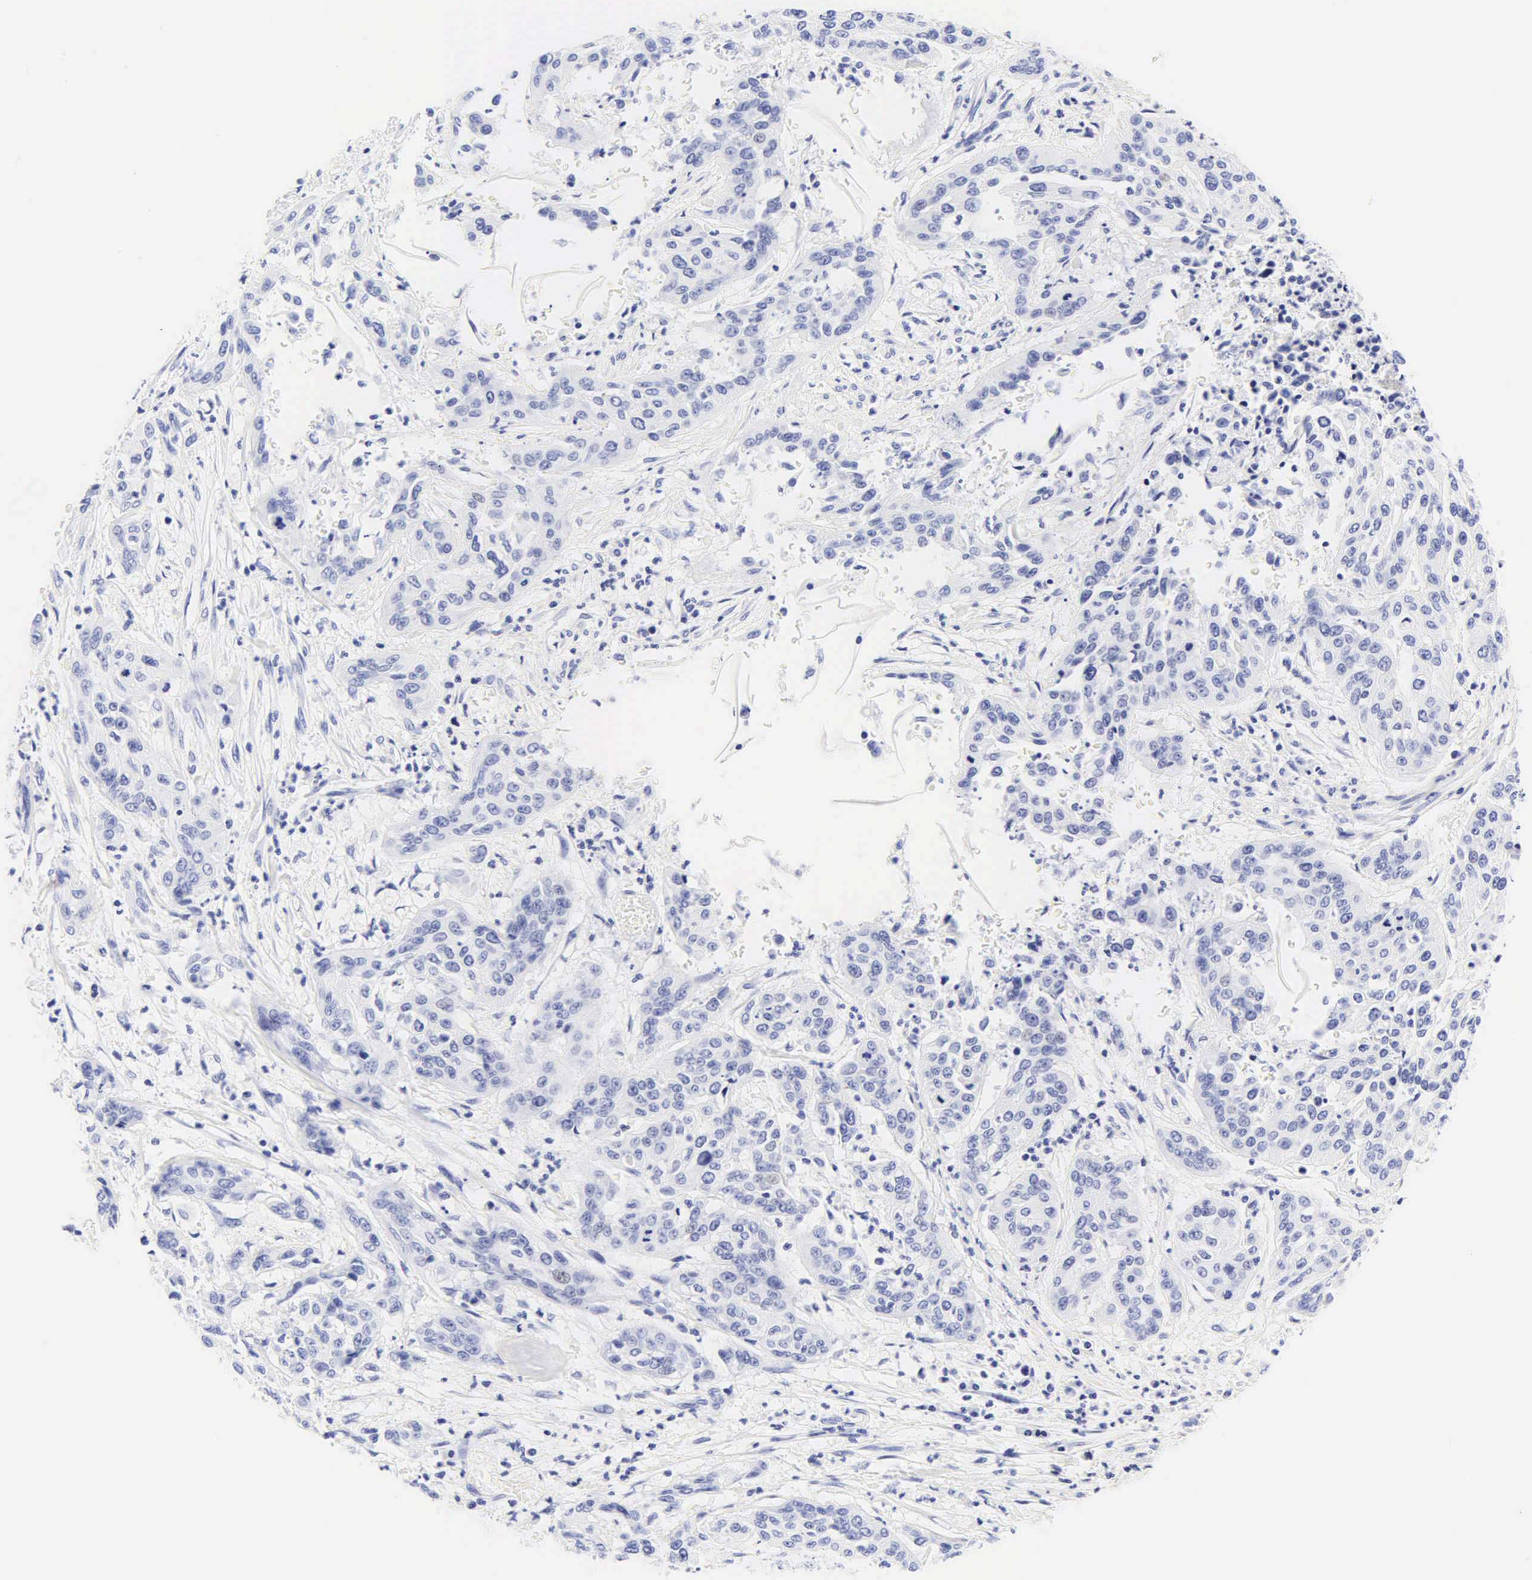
{"staining": {"intensity": "negative", "quantity": "none", "location": "none"}, "tissue": "cervical cancer", "cell_type": "Tumor cells", "image_type": "cancer", "snomed": [{"axis": "morphology", "description": "Squamous cell carcinoma, NOS"}, {"axis": "topography", "description": "Cervix"}], "caption": "Cervical cancer (squamous cell carcinoma) was stained to show a protein in brown. There is no significant expression in tumor cells.", "gene": "KRT20", "patient": {"sex": "female", "age": 41}}